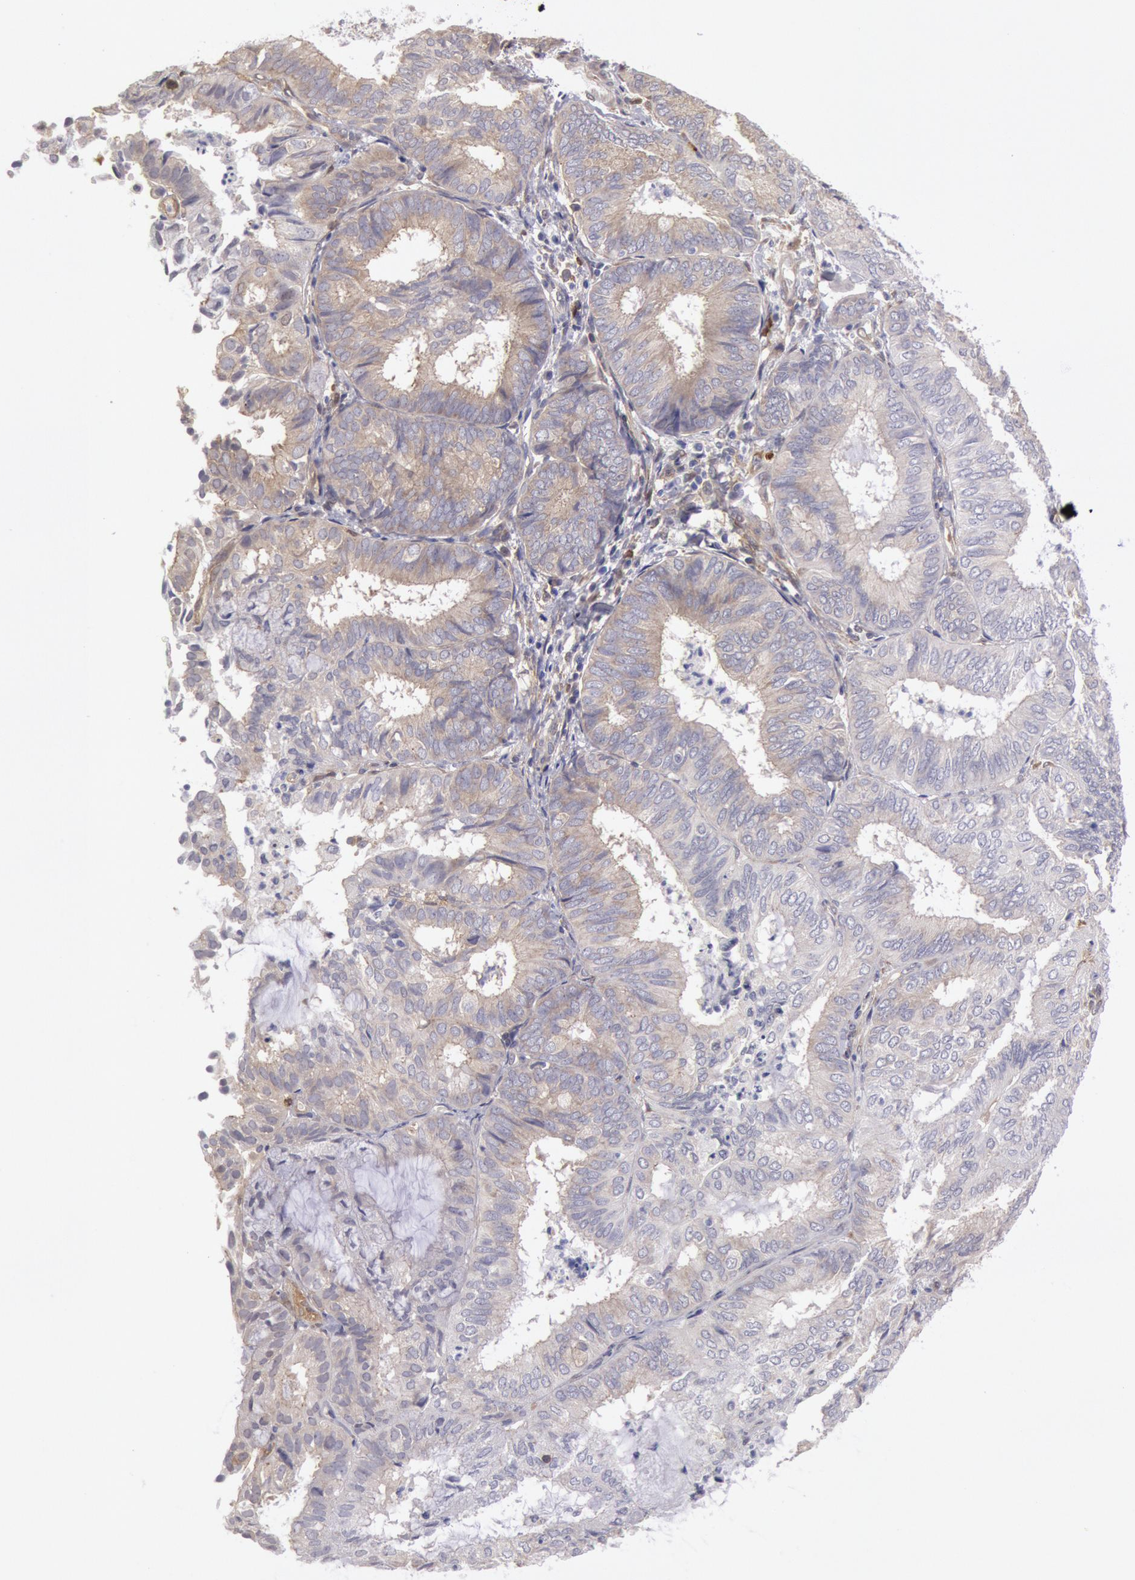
{"staining": {"intensity": "negative", "quantity": "none", "location": "none"}, "tissue": "endometrial cancer", "cell_type": "Tumor cells", "image_type": "cancer", "snomed": [{"axis": "morphology", "description": "Adenocarcinoma, NOS"}, {"axis": "topography", "description": "Endometrium"}], "caption": "A histopathology image of endometrial cancer (adenocarcinoma) stained for a protein exhibits no brown staining in tumor cells.", "gene": "CCDC50", "patient": {"sex": "female", "age": 59}}